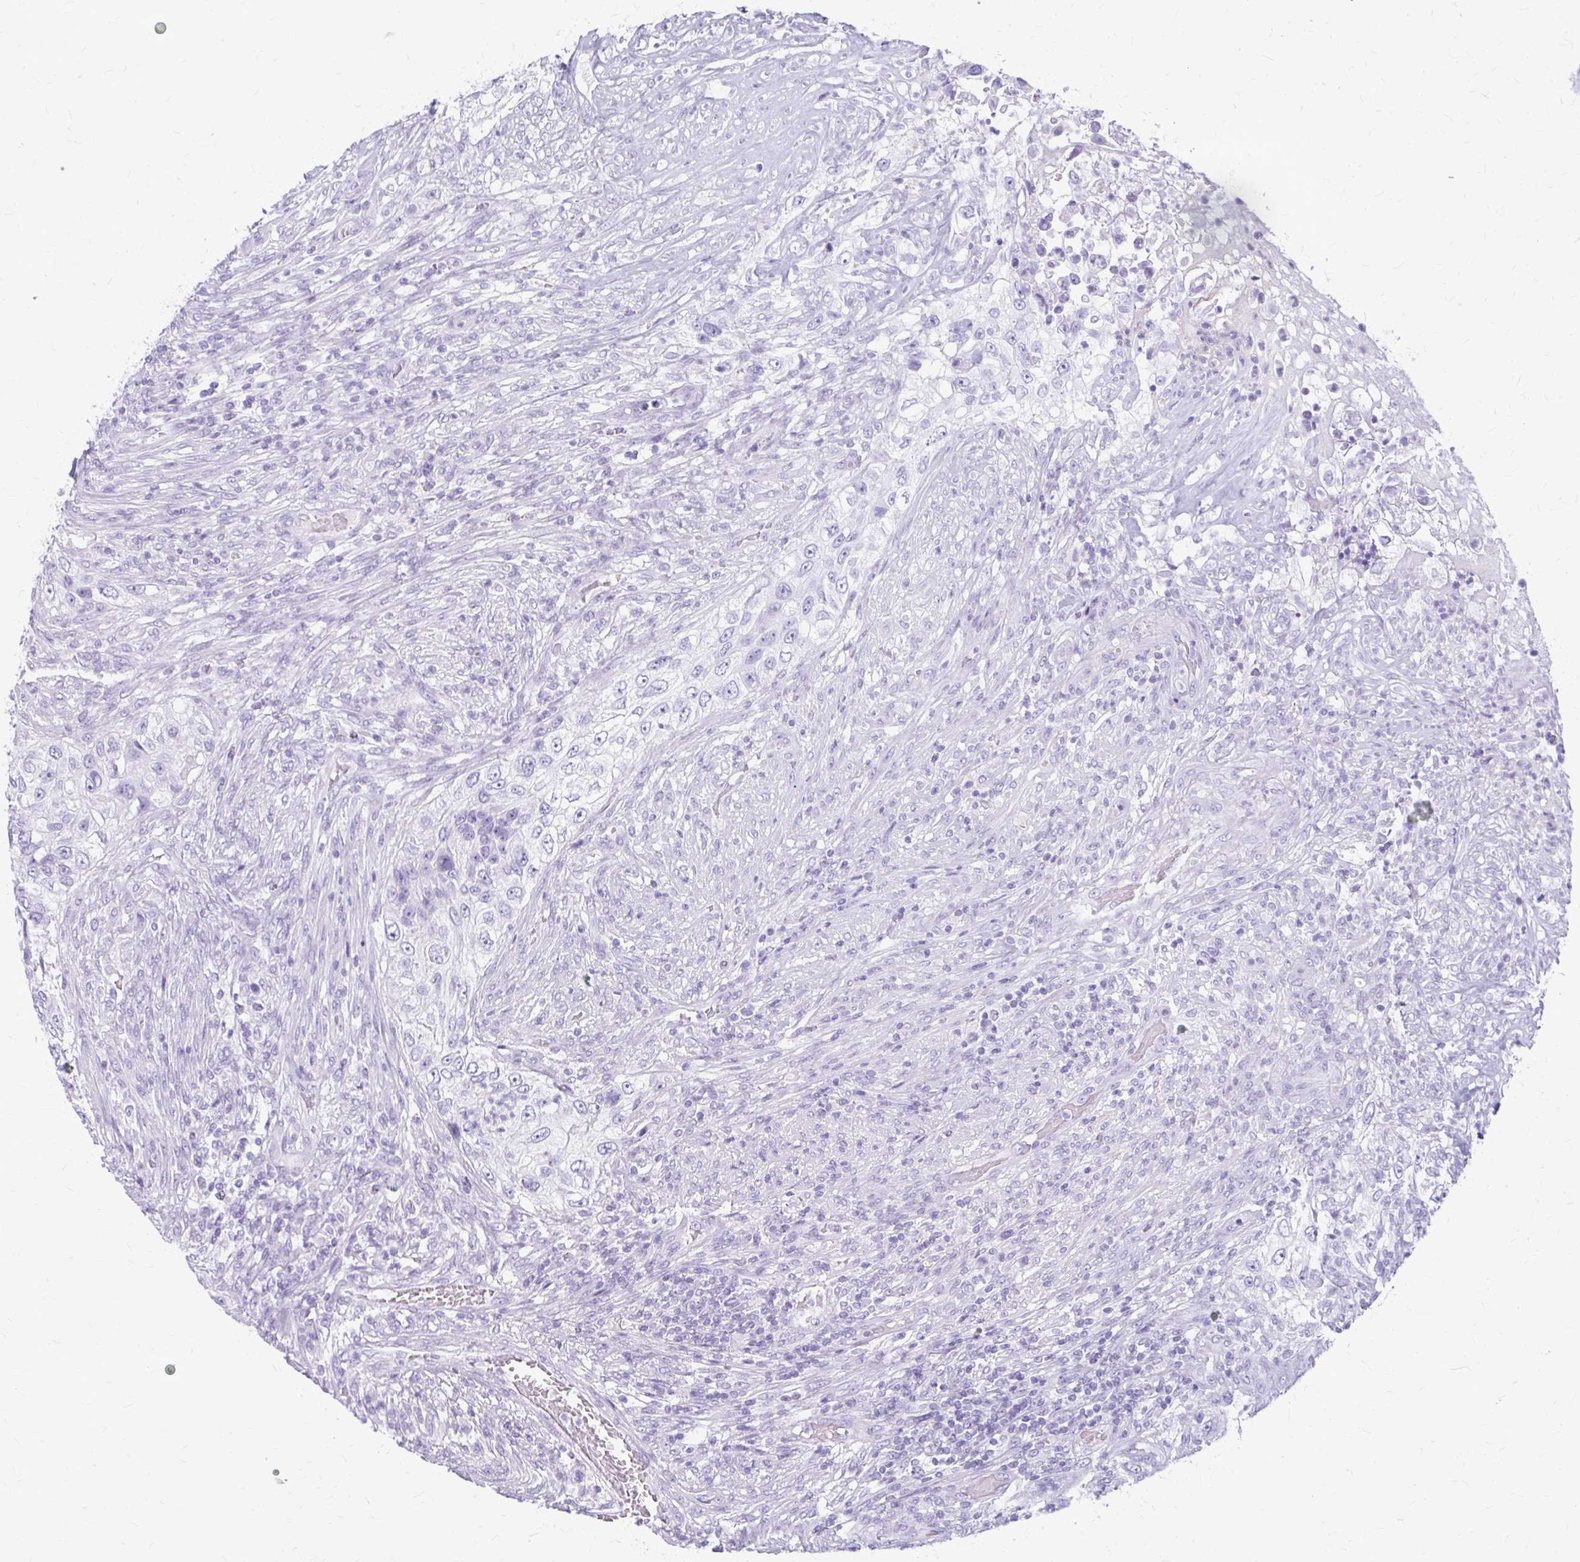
{"staining": {"intensity": "negative", "quantity": "none", "location": "none"}, "tissue": "urothelial cancer", "cell_type": "Tumor cells", "image_type": "cancer", "snomed": [{"axis": "morphology", "description": "Urothelial carcinoma, High grade"}, {"axis": "topography", "description": "Urinary bladder"}], "caption": "Tumor cells show no significant positivity in urothelial cancer.", "gene": "KLHDC7A", "patient": {"sex": "female", "age": 60}}